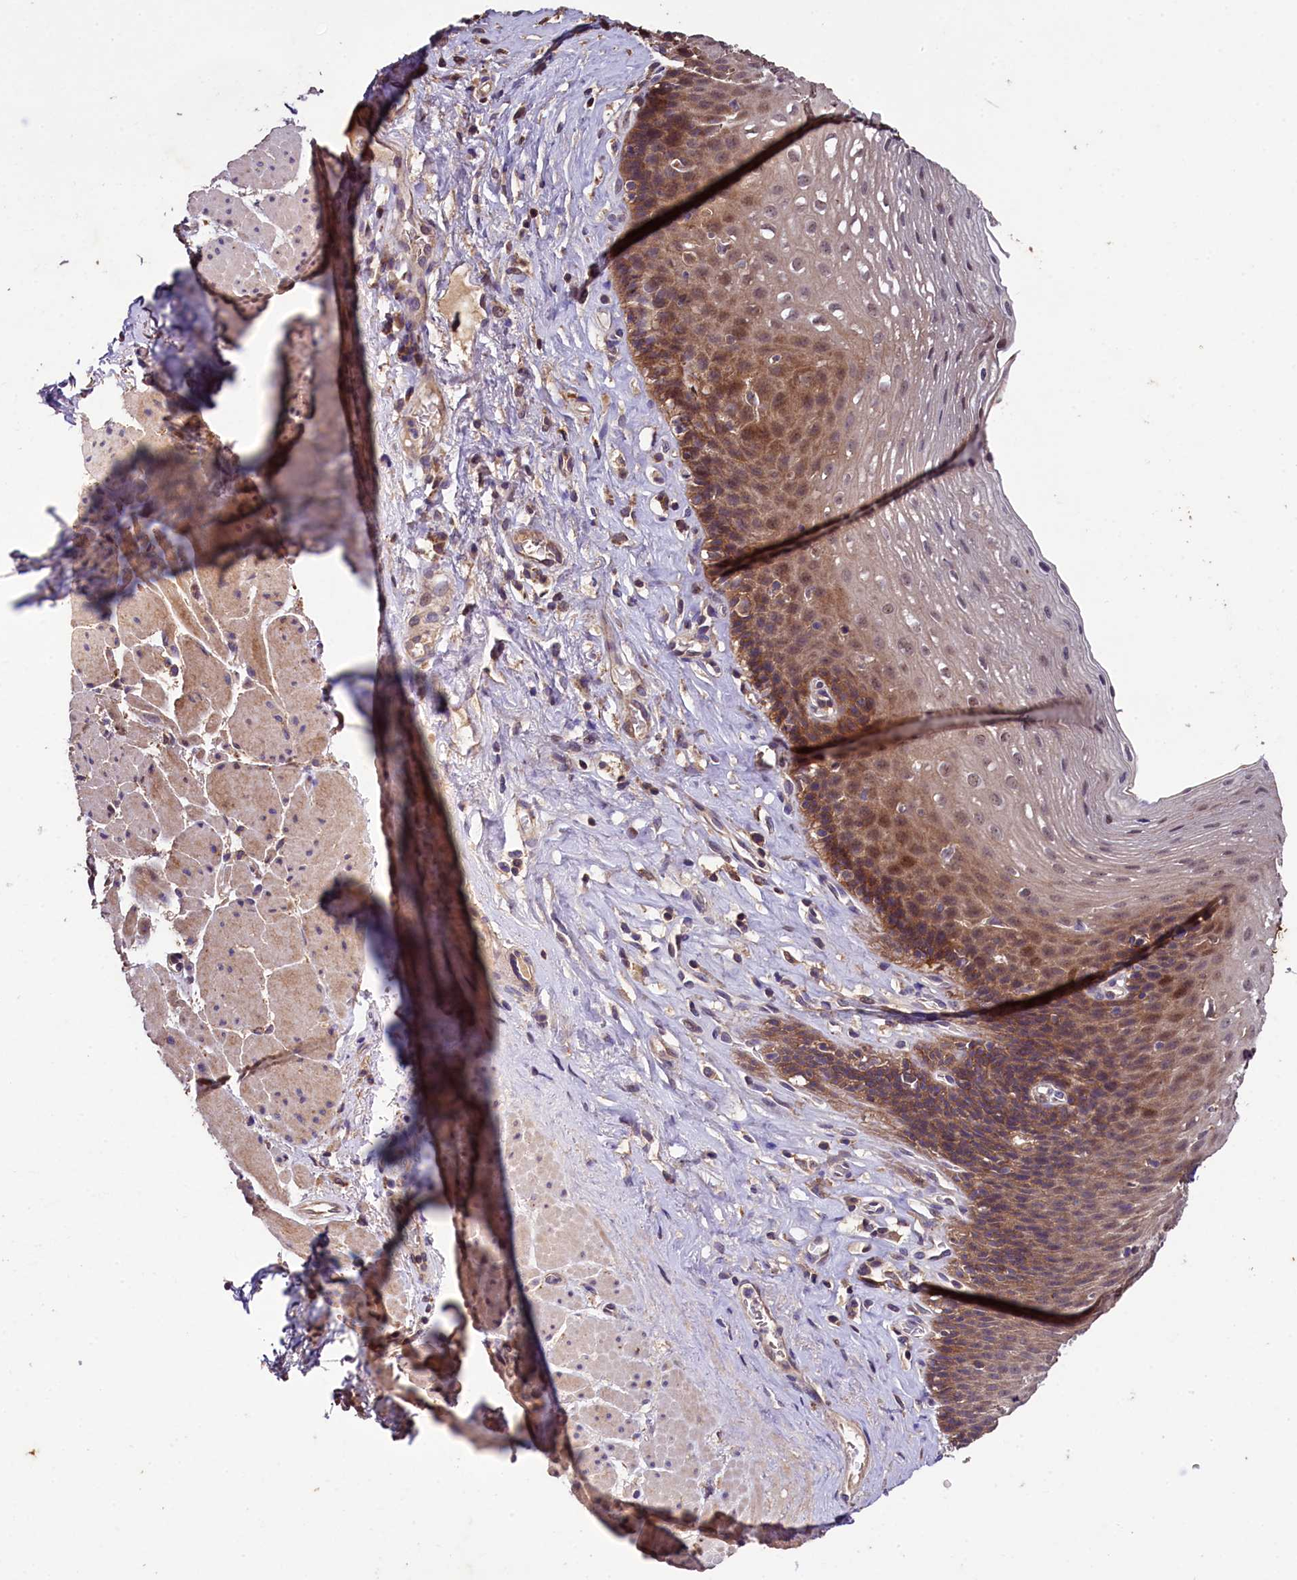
{"staining": {"intensity": "moderate", "quantity": "25%-75%", "location": "cytoplasmic/membranous,nuclear"}, "tissue": "esophagus", "cell_type": "Squamous epithelial cells", "image_type": "normal", "snomed": [{"axis": "morphology", "description": "Normal tissue, NOS"}, {"axis": "topography", "description": "Esophagus"}], "caption": "Normal esophagus displays moderate cytoplasmic/membranous,nuclear positivity in approximately 25%-75% of squamous epithelial cells.", "gene": "PLXNB1", "patient": {"sex": "female", "age": 66}}